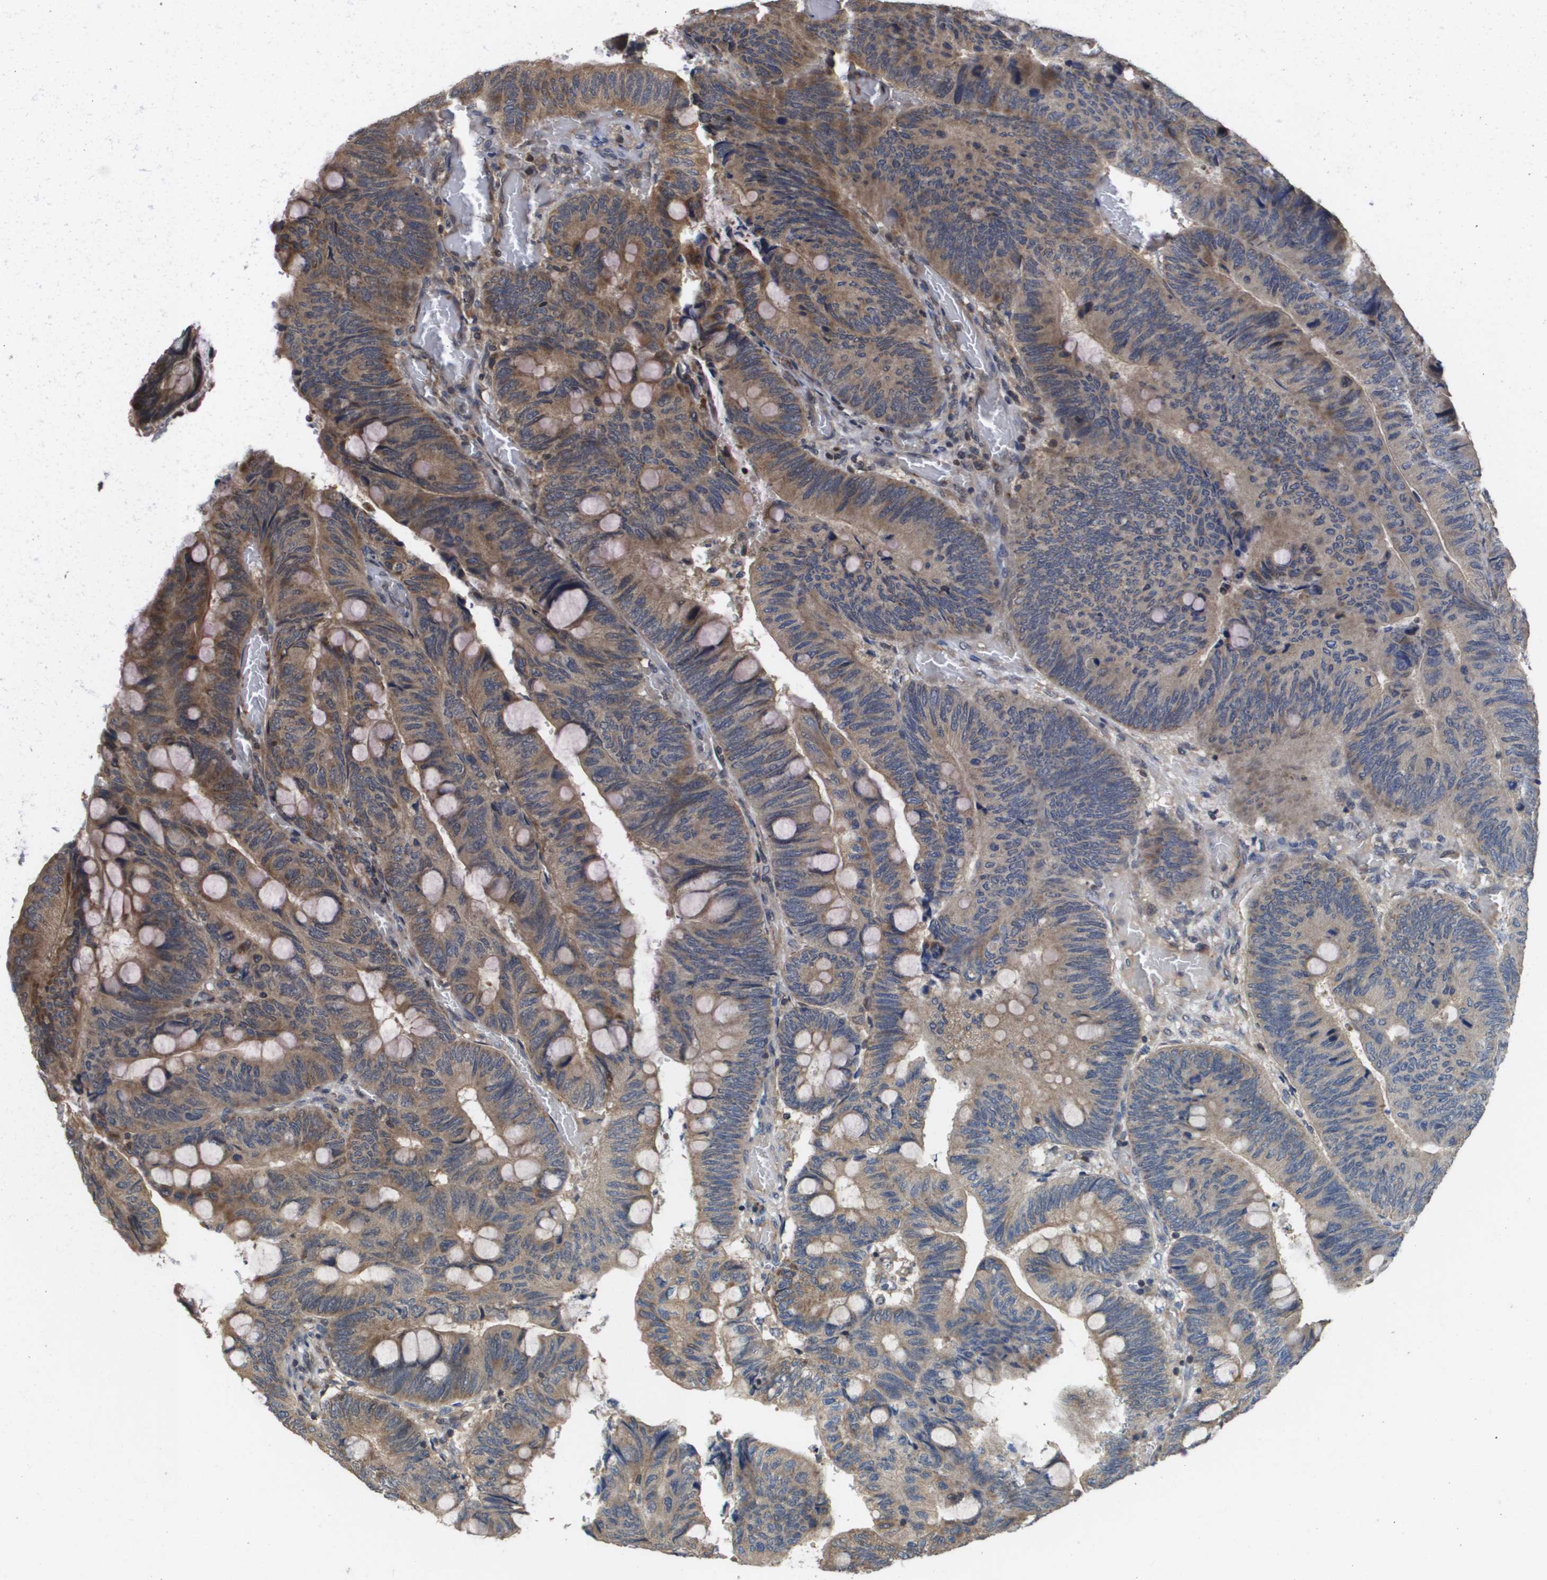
{"staining": {"intensity": "moderate", "quantity": "25%-75%", "location": "cytoplasmic/membranous"}, "tissue": "colorectal cancer", "cell_type": "Tumor cells", "image_type": "cancer", "snomed": [{"axis": "morphology", "description": "Normal tissue, NOS"}, {"axis": "morphology", "description": "Adenocarcinoma, NOS"}, {"axis": "topography", "description": "Rectum"}, {"axis": "topography", "description": "Peripheral nerve tissue"}], "caption": "Tumor cells display medium levels of moderate cytoplasmic/membranous positivity in approximately 25%-75% of cells in human colorectal cancer (adenocarcinoma).", "gene": "RBM38", "patient": {"sex": "male", "age": 92}}